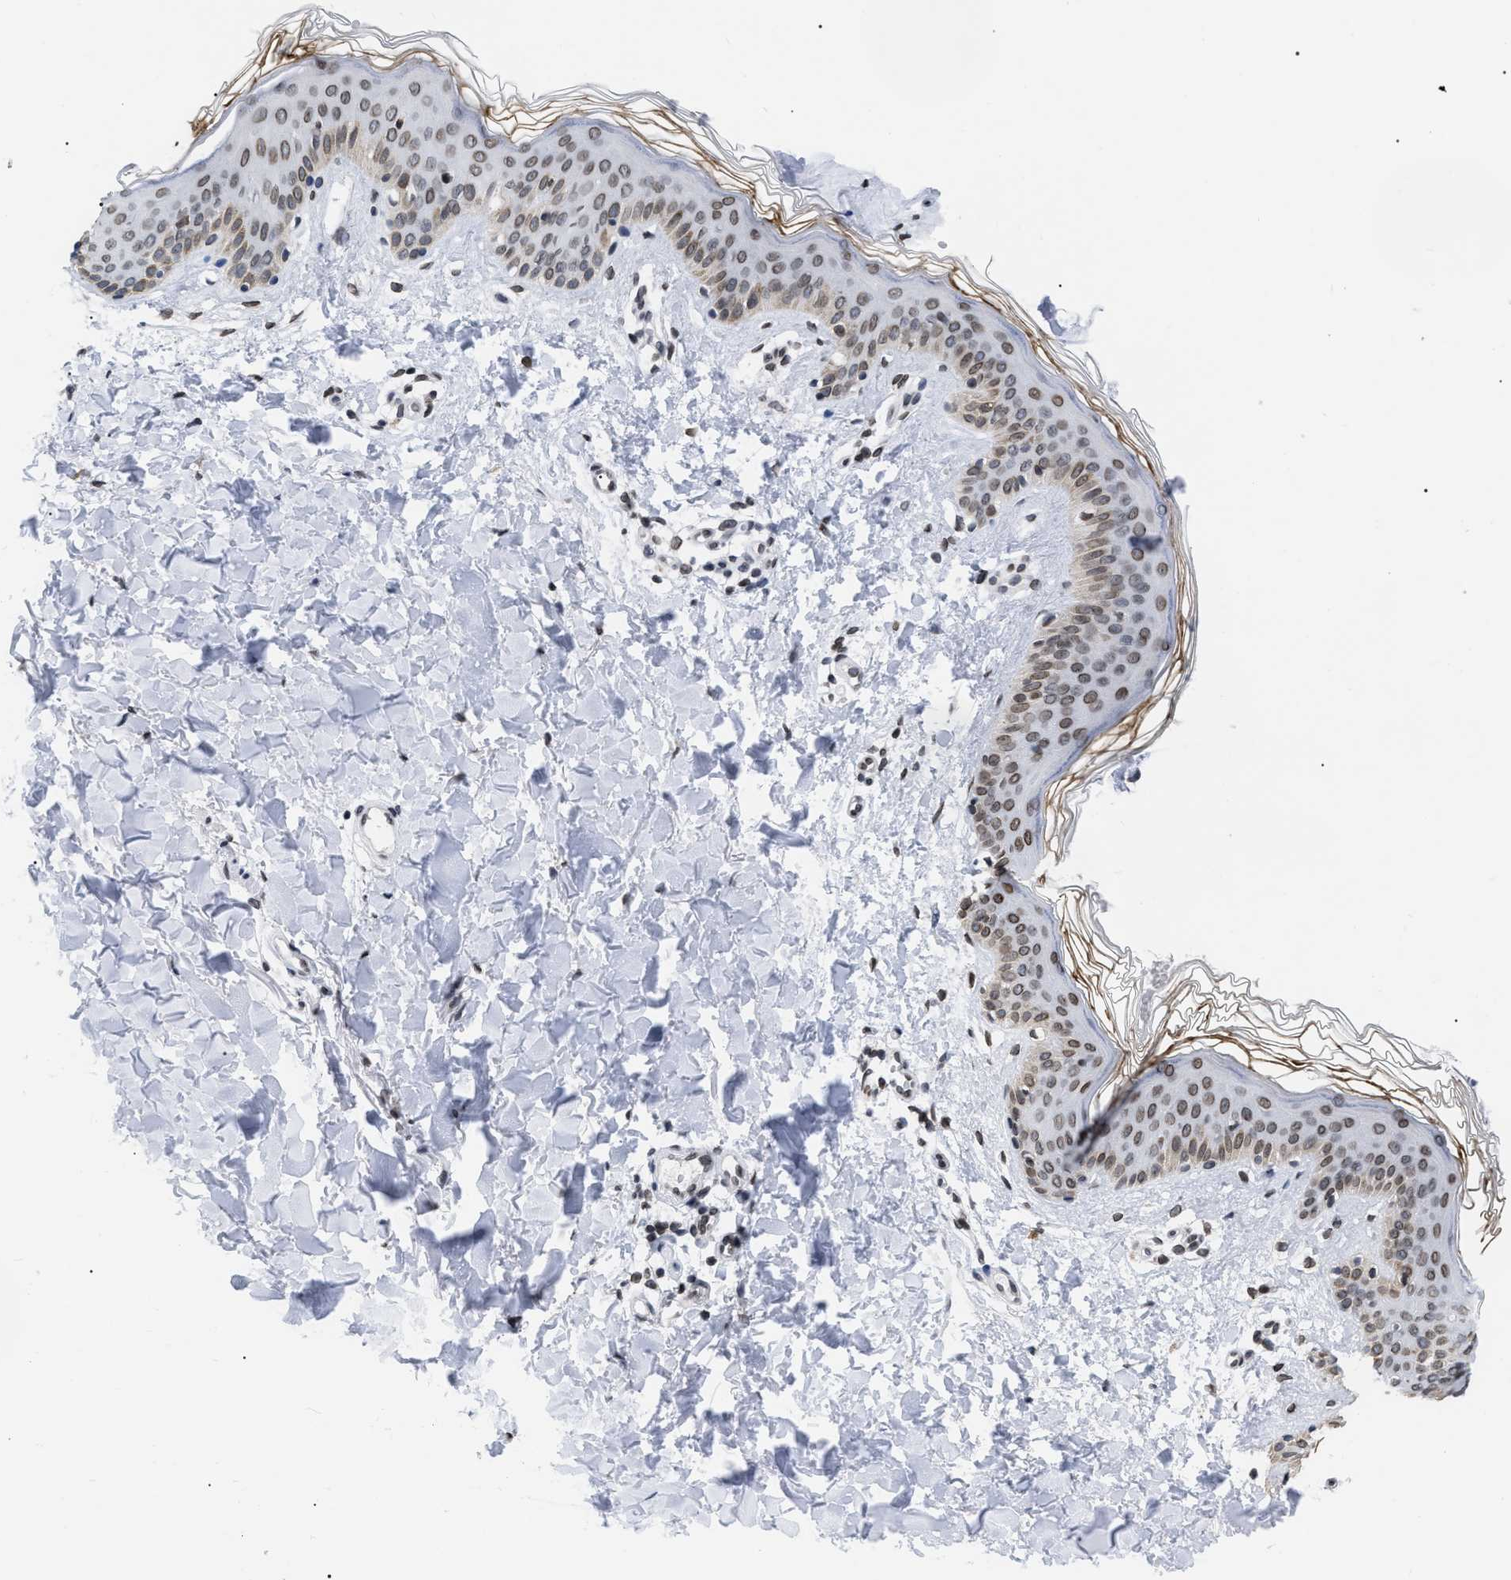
{"staining": {"intensity": "weak", "quantity": ">75%", "location": "cytoplasmic/membranous"}, "tissue": "skin", "cell_type": "Fibroblasts", "image_type": "normal", "snomed": [{"axis": "morphology", "description": "Normal tissue, NOS"}, {"axis": "topography", "description": "Skin"}], "caption": "Immunohistochemical staining of unremarkable skin displays low levels of weak cytoplasmic/membranous expression in approximately >75% of fibroblasts.", "gene": "TPR", "patient": {"sex": "male", "age": 40}}